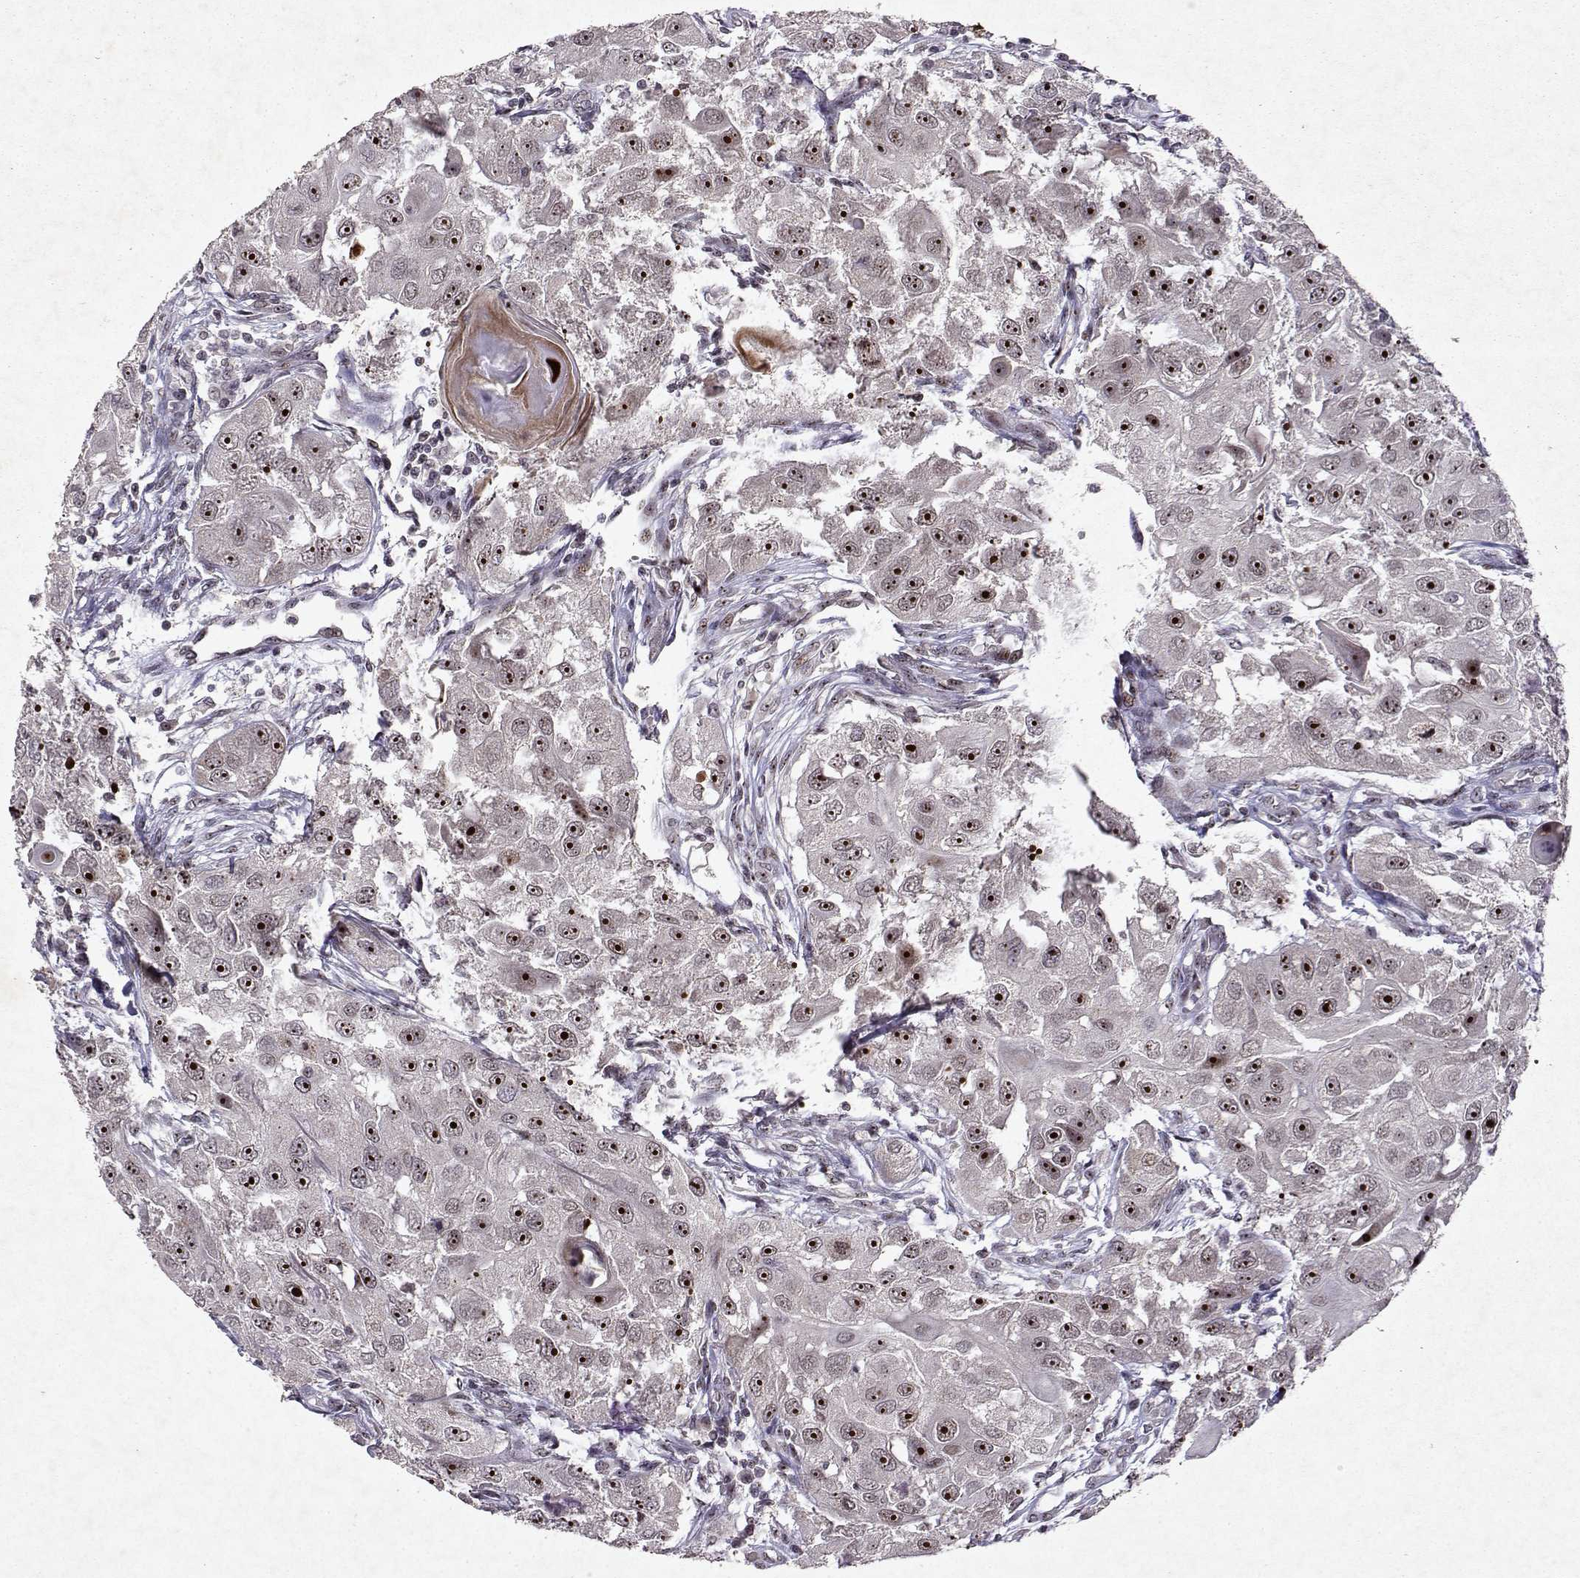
{"staining": {"intensity": "strong", "quantity": ">75%", "location": "nuclear"}, "tissue": "head and neck cancer", "cell_type": "Tumor cells", "image_type": "cancer", "snomed": [{"axis": "morphology", "description": "Squamous cell carcinoma, NOS"}, {"axis": "topography", "description": "Head-Neck"}], "caption": "The photomicrograph demonstrates staining of head and neck cancer (squamous cell carcinoma), revealing strong nuclear protein staining (brown color) within tumor cells. The staining is performed using DAB (3,3'-diaminobenzidine) brown chromogen to label protein expression. The nuclei are counter-stained blue using hematoxylin.", "gene": "DDX56", "patient": {"sex": "male", "age": 51}}